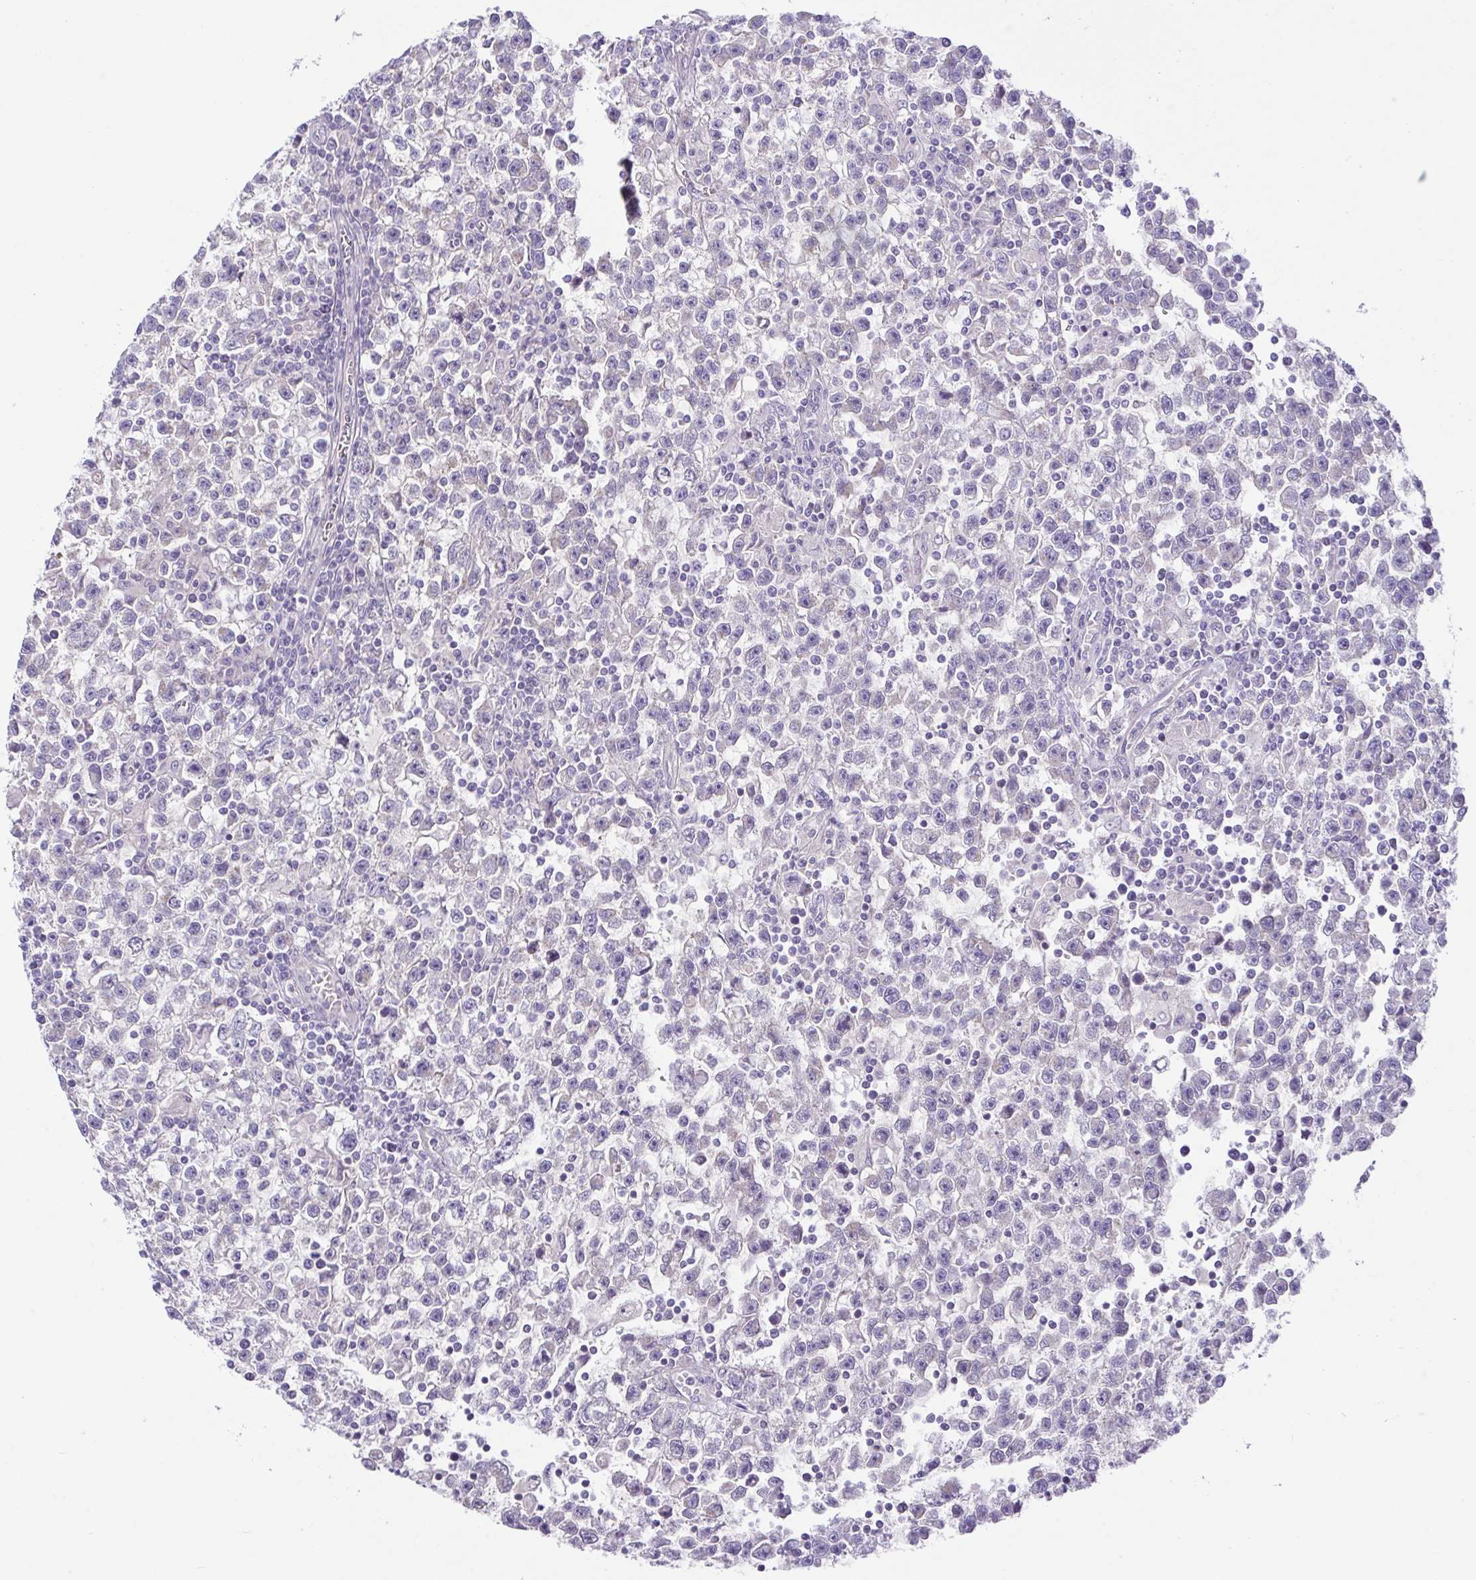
{"staining": {"intensity": "negative", "quantity": "none", "location": "none"}, "tissue": "testis cancer", "cell_type": "Tumor cells", "image_type": "cancer", "snomed": [{"axis": "morphology", "description": "Seminoma, NOS"}, {"axis": "topography", "description": "Testis"}], "caption": "An image of testis cancer stained for a protein shows no brown staining in tumor cells.", "gene": "UBE2Q1", "patient": {"sex": "male", "age": 31}}